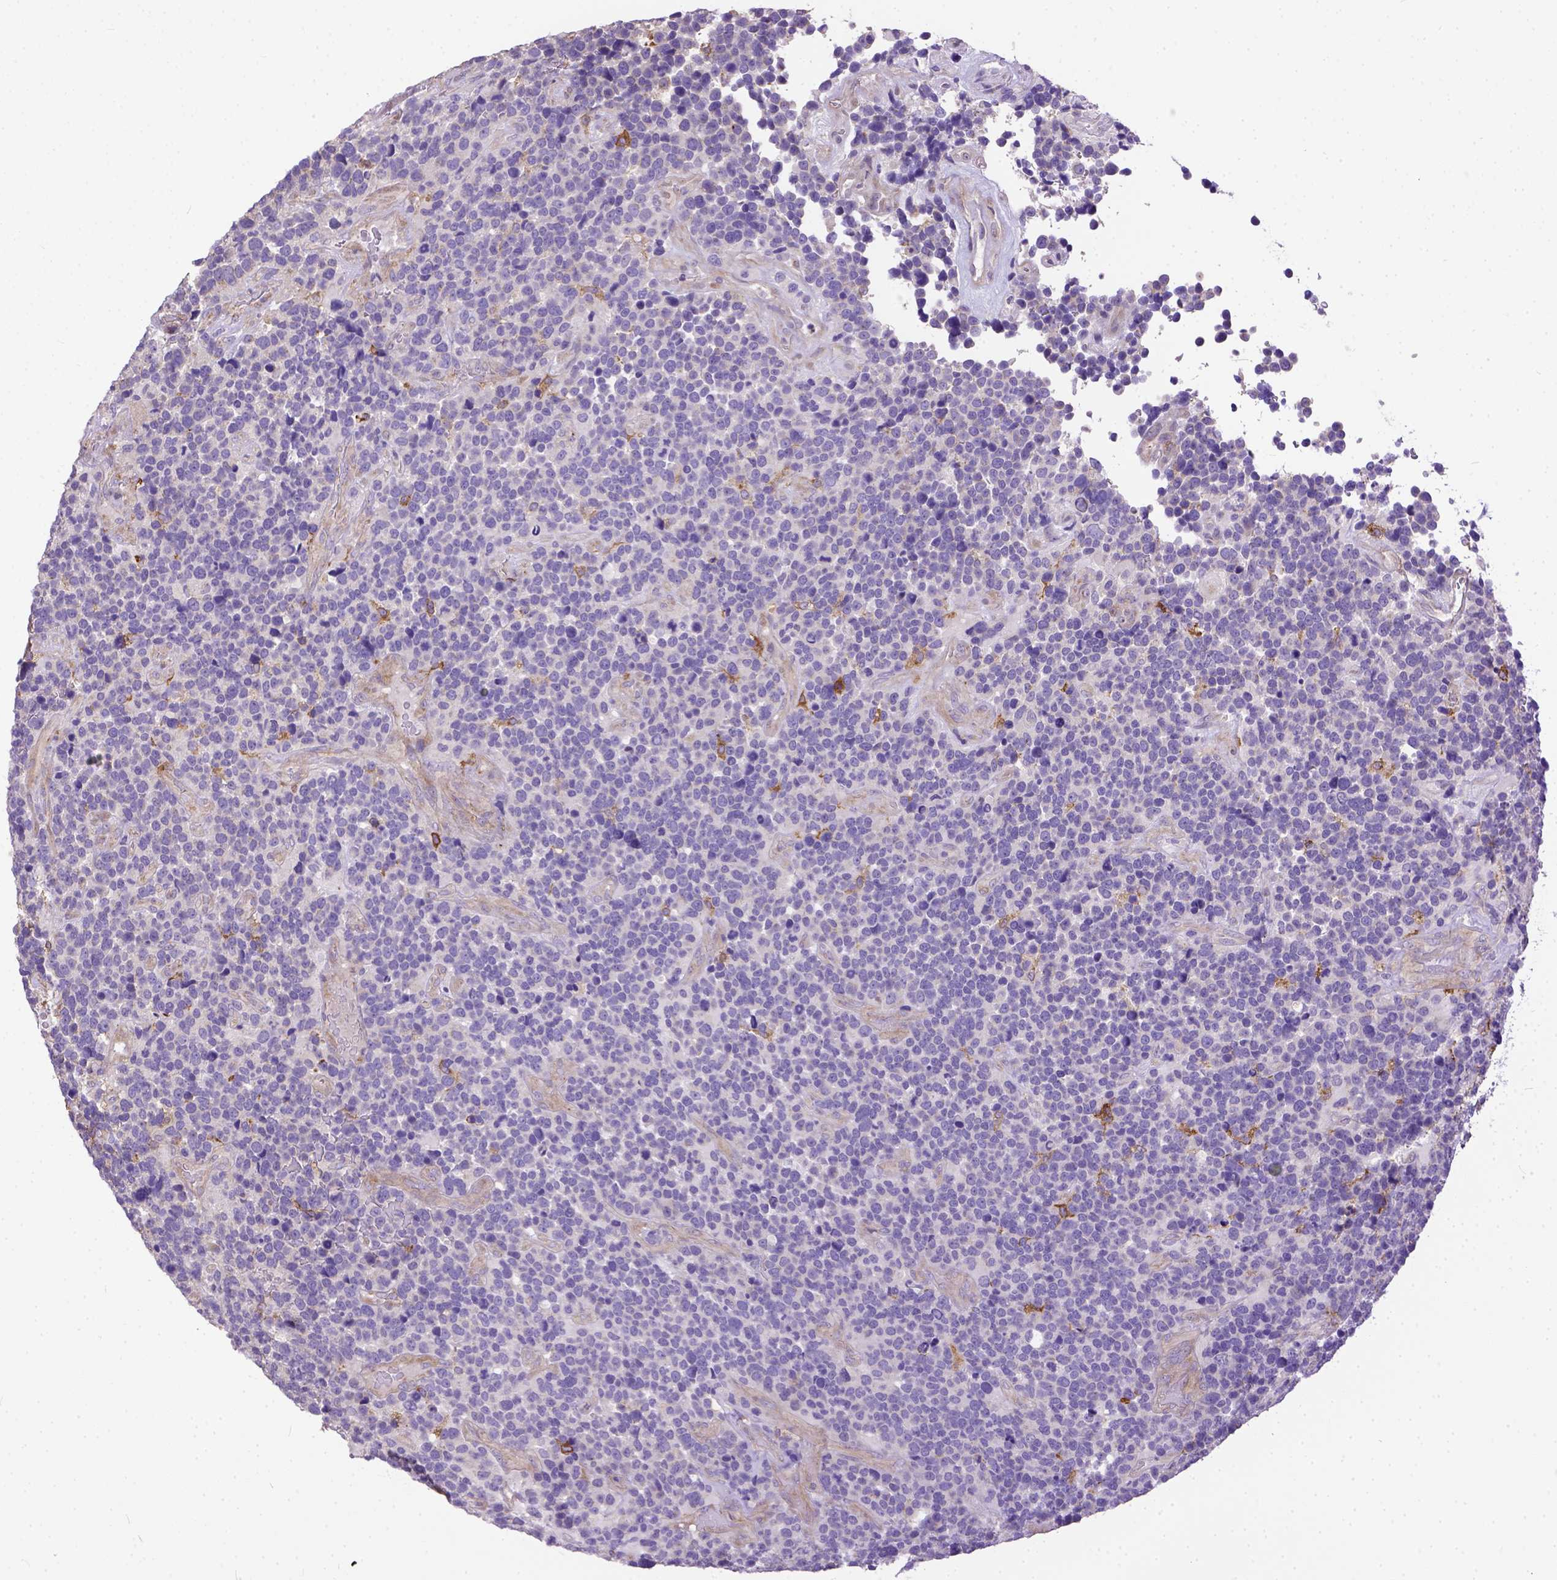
{"staining": {"intensity": "negative", "quantity": "none", "location": "none"}, "tissue": "glioma", "cell_type": "Tumor cells", "image_type": "cancer", "snomed": [{"axis": "morphology", "description": "Glioma, malignant, High grade"}, {"axis": "topography", "description": "Brain"}], "caption": "The histopathology image demonstrates no staining of tumor cells in high-grade glioma (malignant).", "gene": "BANF2", "patient": {"sex": "male", "age": 33}}